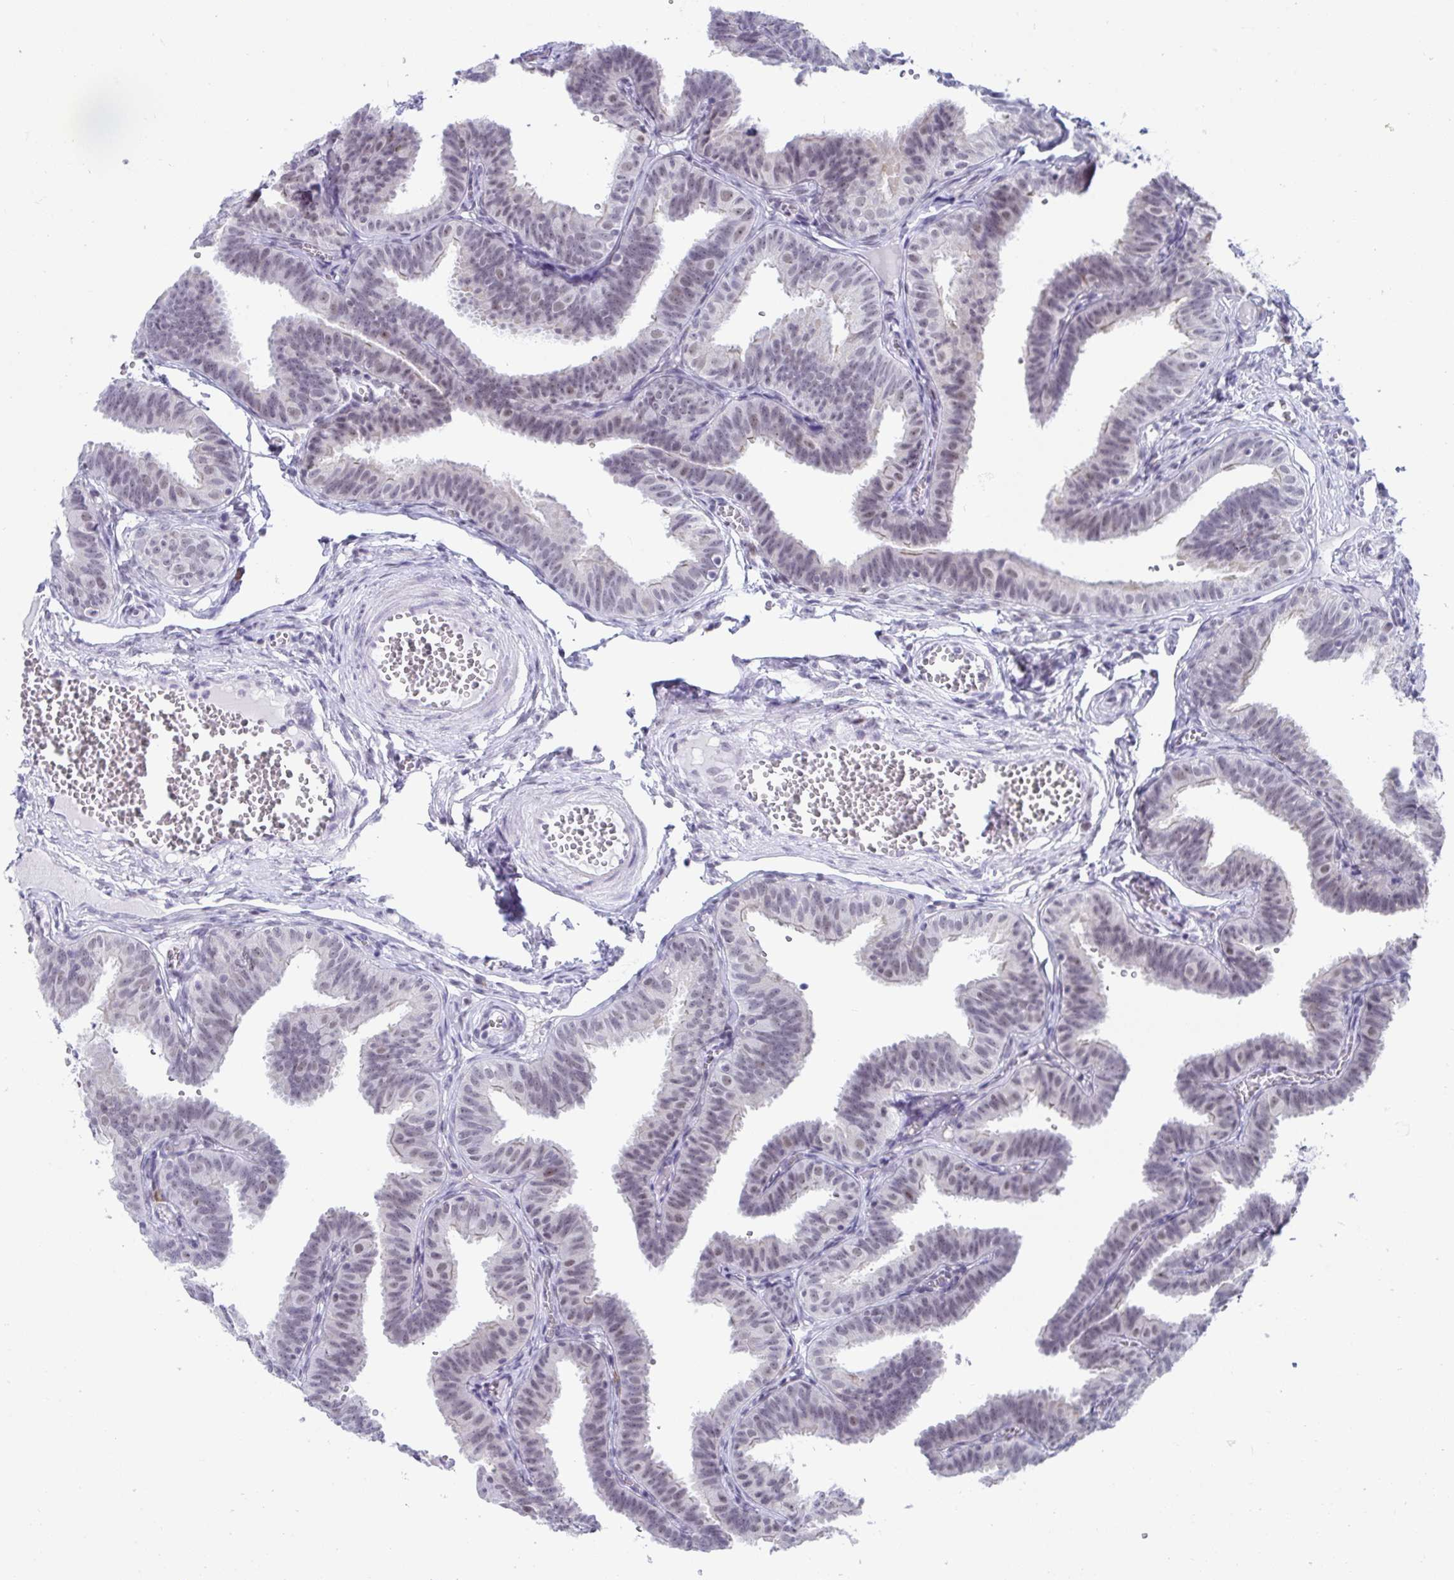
{"staining": {"intensity": "negative", "quantity": "none", "location": "none"}, "tissue": "fallopian tube", "cell_type": "Glandular cells", "image_type": "normal", "snomed": [{"axis": "morphology", "description": "Normal tissue, NOS"}, {"axis": "topography", "description": "Fallopian tube"}], "caption": "This is an immunohistochemistry (IHC) photomicrograph of benign fallopian tube. There is no expression in glandular cells.", "gene": "WDR72", "patient": {"sex": "female", "age": 25}}